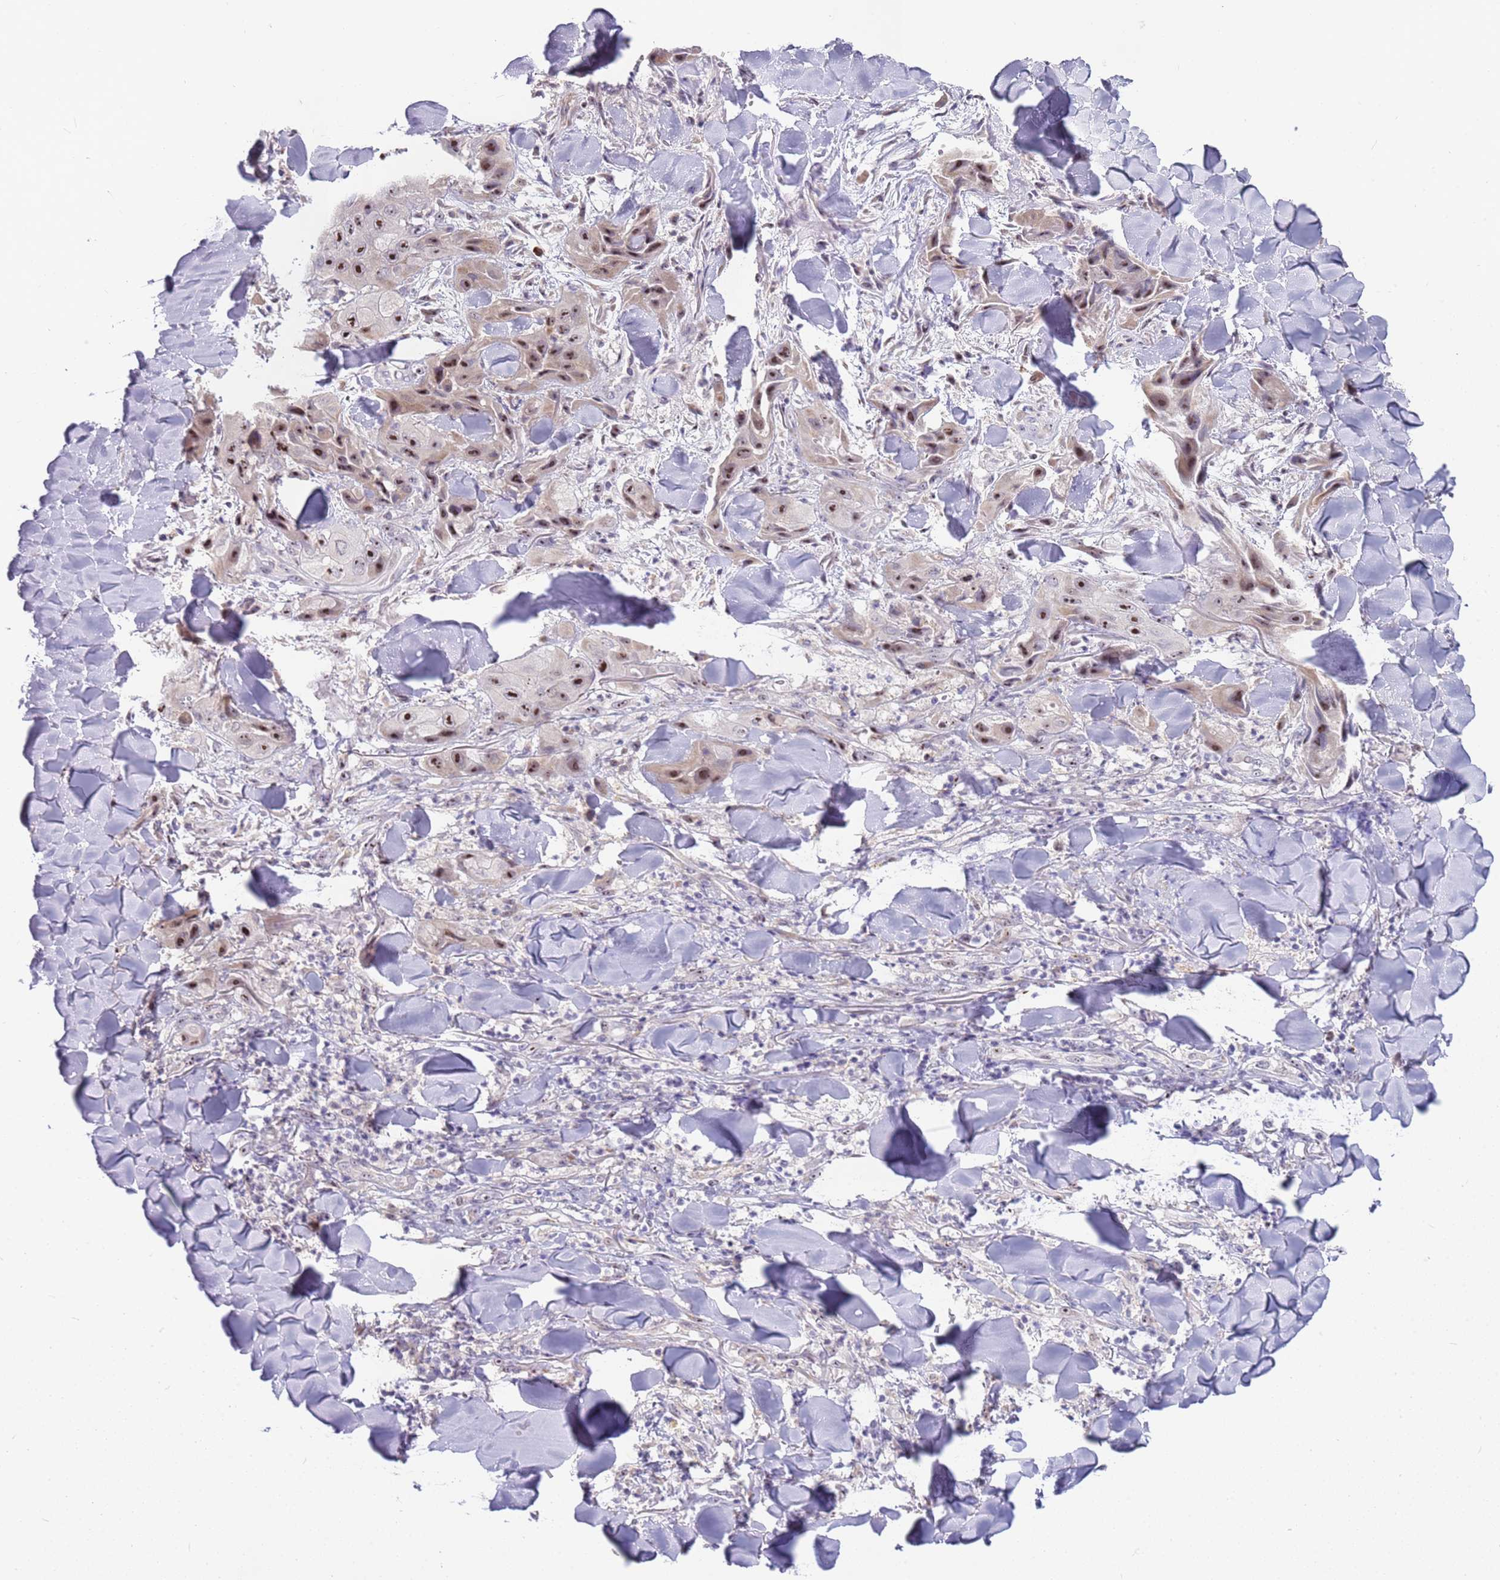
{"staining": {"intensity": "moderate", "quantity": ">75%", "location": "nuclear"}, "tissue": "skin cancer", "cell_type": "Tumor cells", "image_type": "cancer", "snomed": [{"axis": "morphology", "description": "Squamous cell carcinoma, NOS"}, {"axis": "topography", "description": "Skin"}, {"axis": "topography", "description": "Subcutis"}], "caption": "This photomicrograph exhibits skin cancer stained with immunohistochemistry to label a protein in brown. The nuclear of tumor cells show moderate positivity for the protein. Nuclei are counter-stained blue.", "gene": "UCMA", "patient": {"sex": "male", "age": 73}}